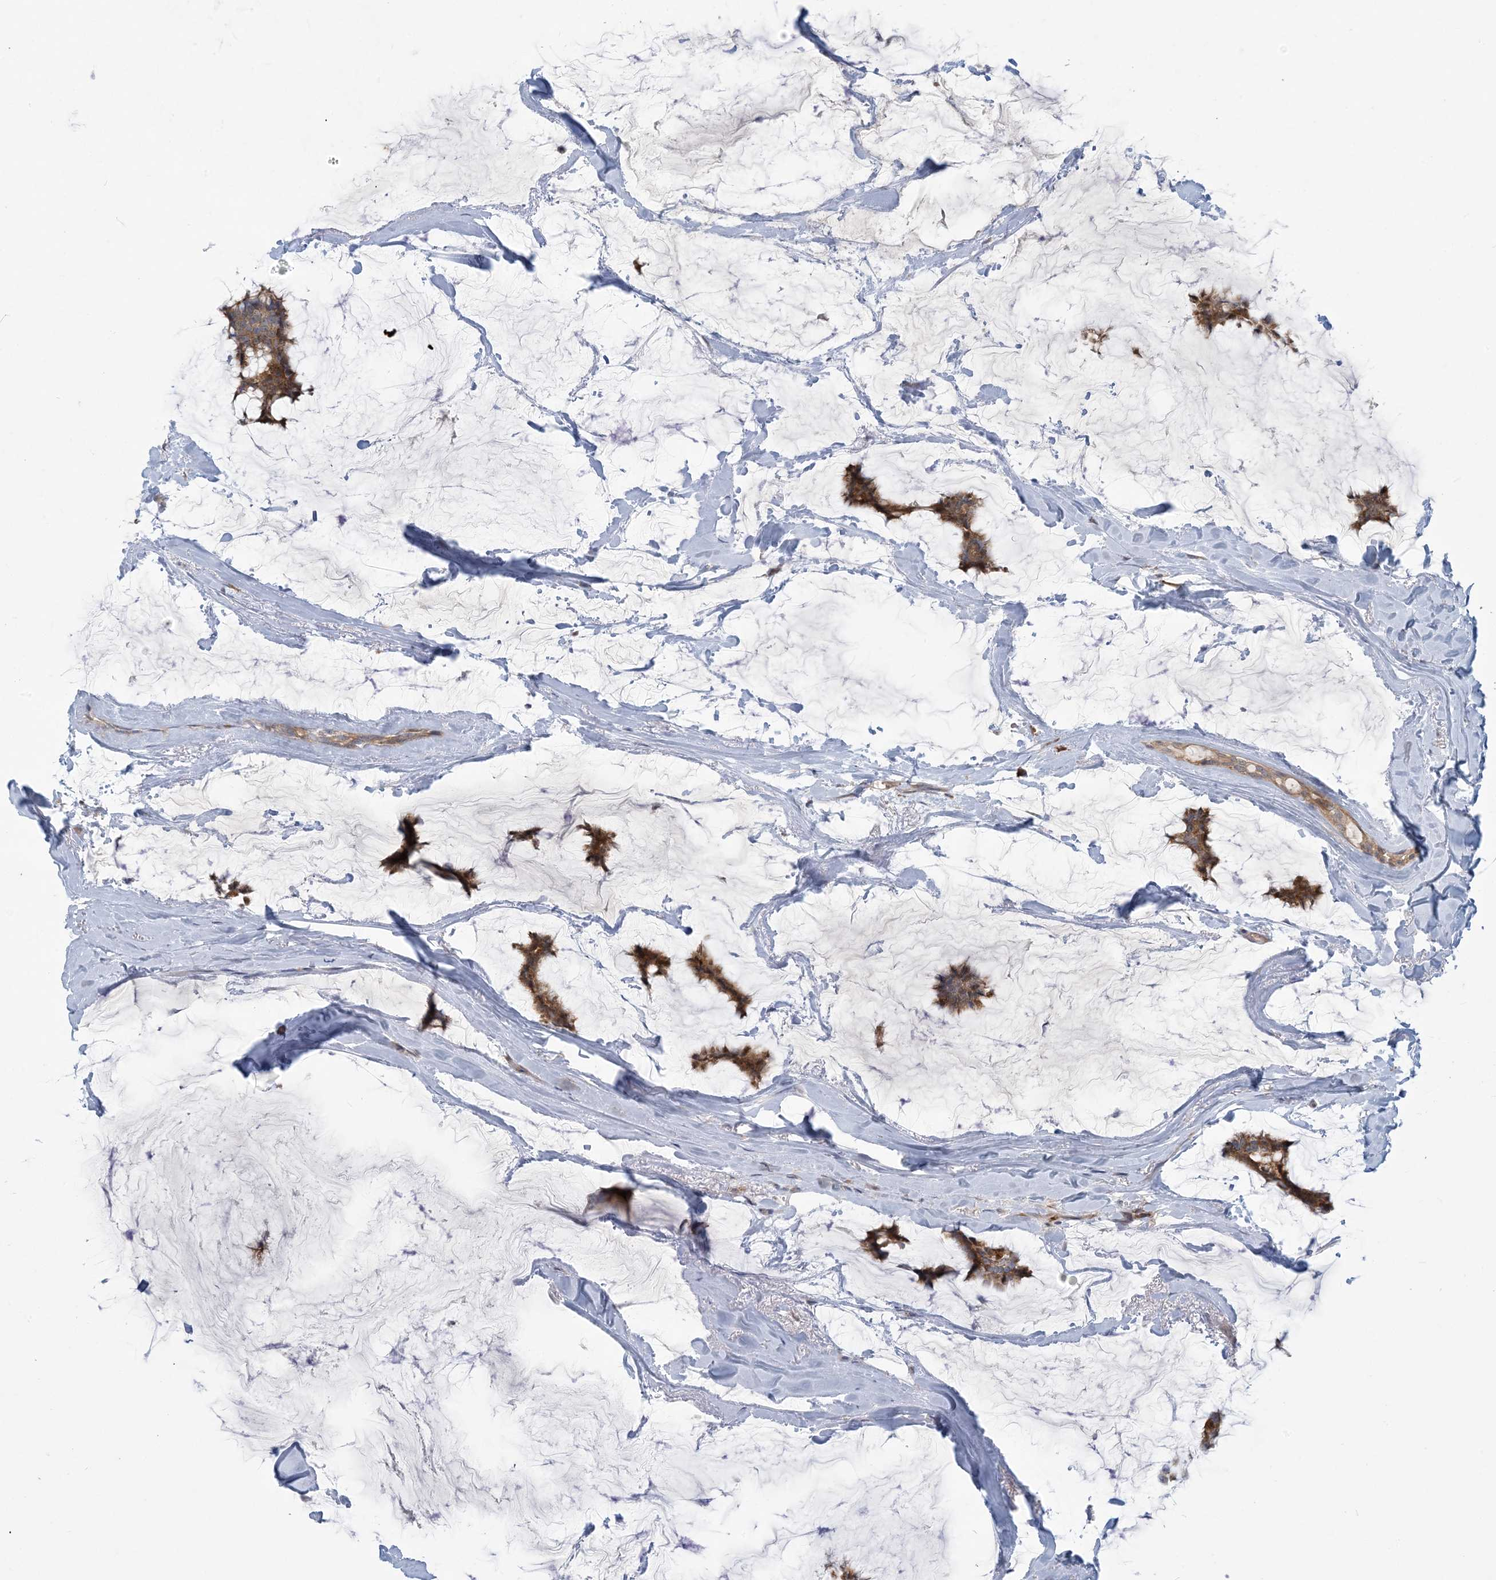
{"staining": {"intensity": "moderate", "quantity": ">75%", "location": "cytoplasmic/membranous"}, "tissue": "breast cancer", "cell_type": "Tumor cells", "image_type": "cancer", "snomed": [{"axis": "morphology", "description": "Duct carcinoma"}, {"axis": "topography", "description": "Breast"}], "caption": "DAB immunohistochemical staining of infiltrating ductal carcinoma (breast) displays moderate cytoplasmic/membranous protein expression in about >75% of tumor cells.", "gene": "PUSL1", "patient": {"sex": "female", "age": 93}}